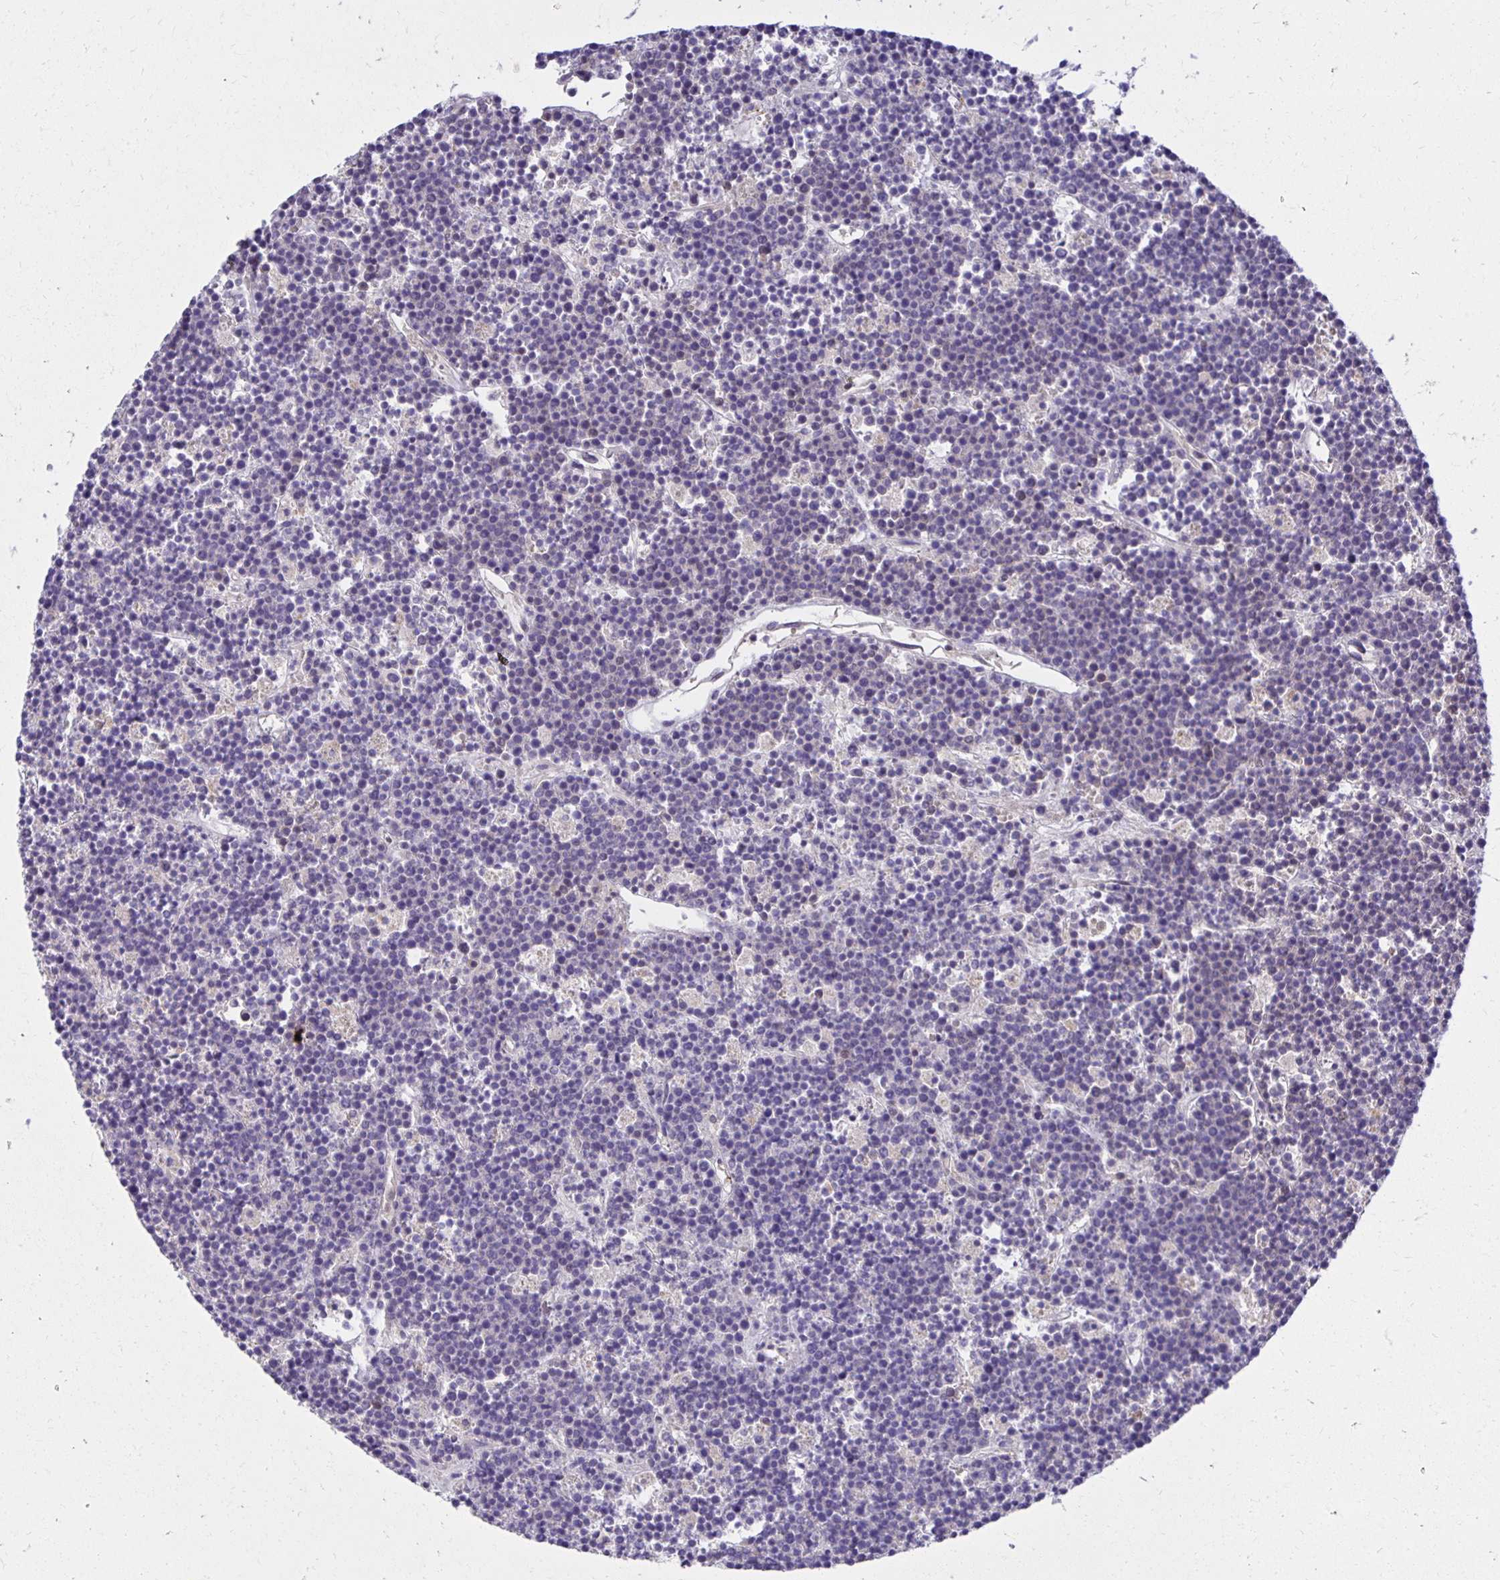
{"staining": {"intensity": "negative", "quantity": "none", "location": "none"}, "tissue": "lymphoma", "cell_type": "Tumor cells", "image_type": "cancer", "snomed": [{"axis": "morphology", "description": "Malignant lymphoma, non-Hodgkin's type, High grade"}, {"axis": "topography", "description": "Ovary"}], "caption": "The image exhibits no staining of tumor cells in high-grade malignant lymphoma, non-Hodgkin's type.", "gene": "MIEN1", "patient": {"sex": "female", "age": 56}}